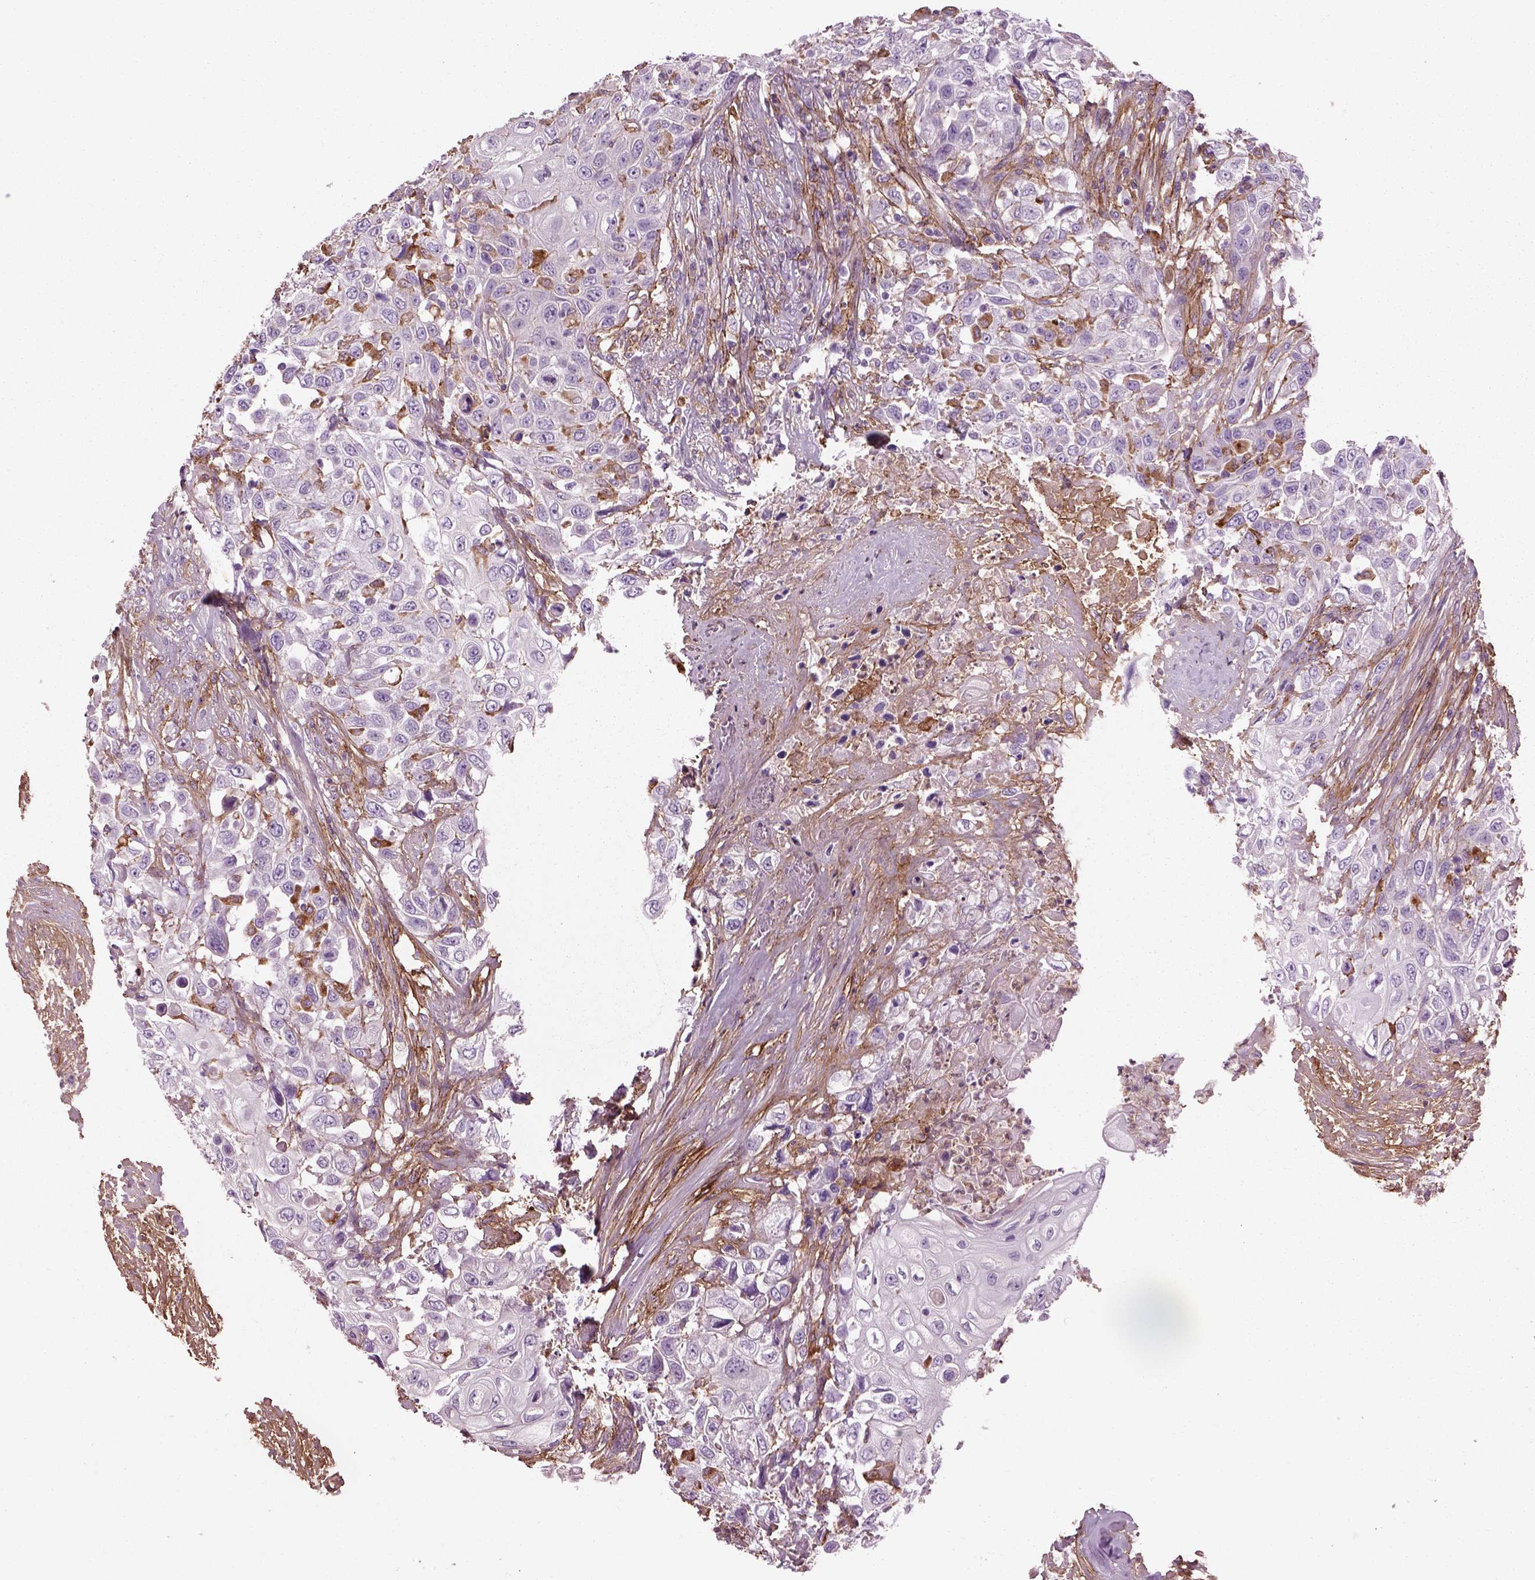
{"staining": {"intensity": "moderate", "quantity": "<25%", "location": "cytoplasmic/membranous"}, "tissue": "urothelial cancer", "cell_type": "Tumor cells", "image_type": "cancer", "snomed": [{"axis": "morphology", "description": "Urothelial carcinoma, High grade"}, {"axis": "topography", "description": "Urinary bladder"}], "caption": "Protein staining reveals moderate cytoplasmic/membranous staining in about <25% of tumor cells in high-grade urothelial carcinoma.", "gene": "EMILIN2", "patient": {"sex": "female", "age": 56}}